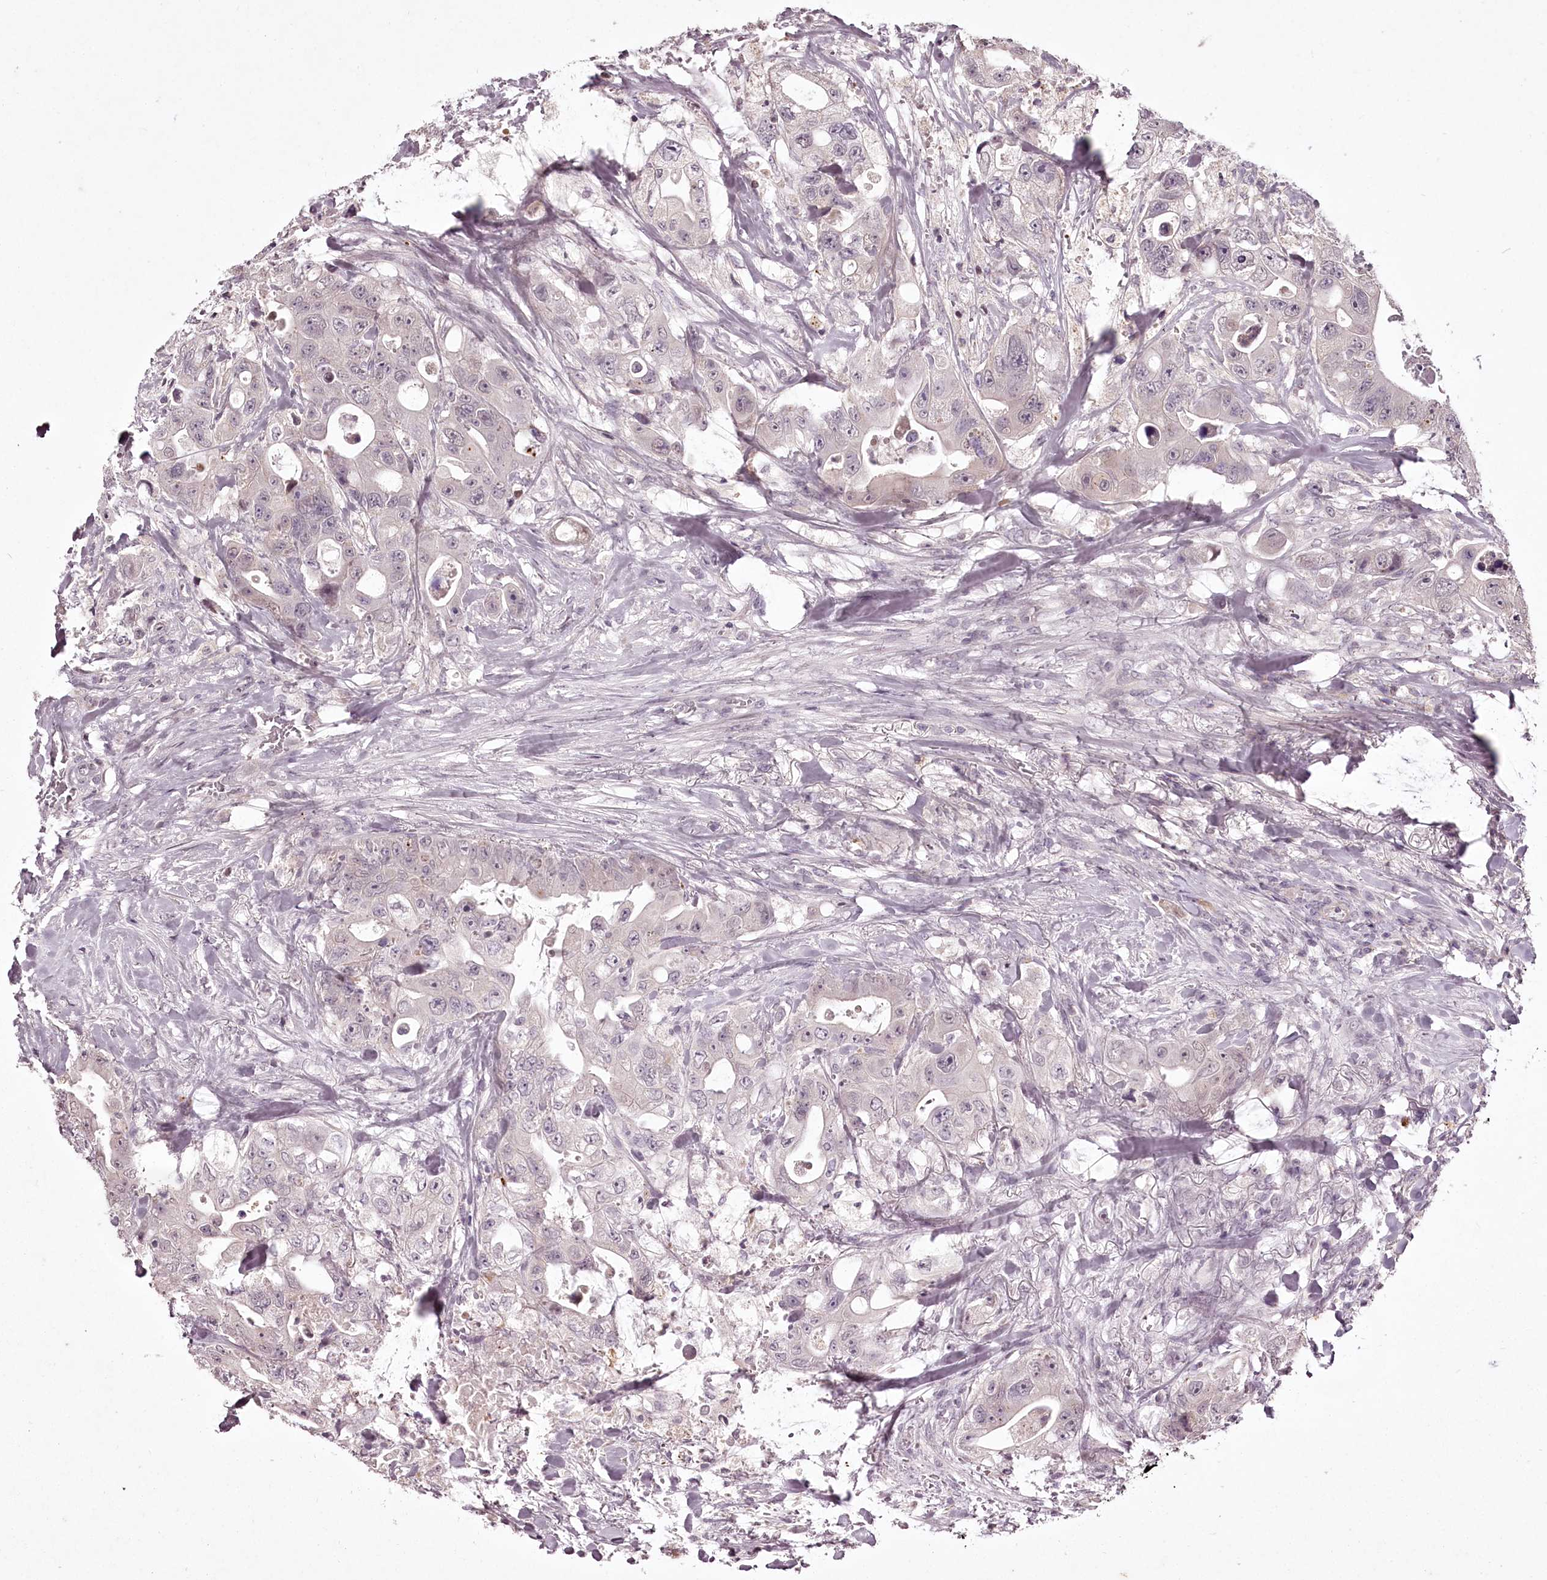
{"staining": {"intensity": "negative", "quantity": "none", "location": "none"}, "tissue": "colorectal cancer", "cell_type": "Tumor cells", "image_type": "cancer", "snomed": [{"axis": "morphology", "description": "Adenocarcinoma, NOS"}, {"axis": "topography", "description": "Colon"}], "caption": "Human colorectal cancer stained for a protein using immunohistochemistry demonstrates no staining in tumor cells.", "gene": "ADRA1D", "patient": {"sex": "female", "age": 46}}